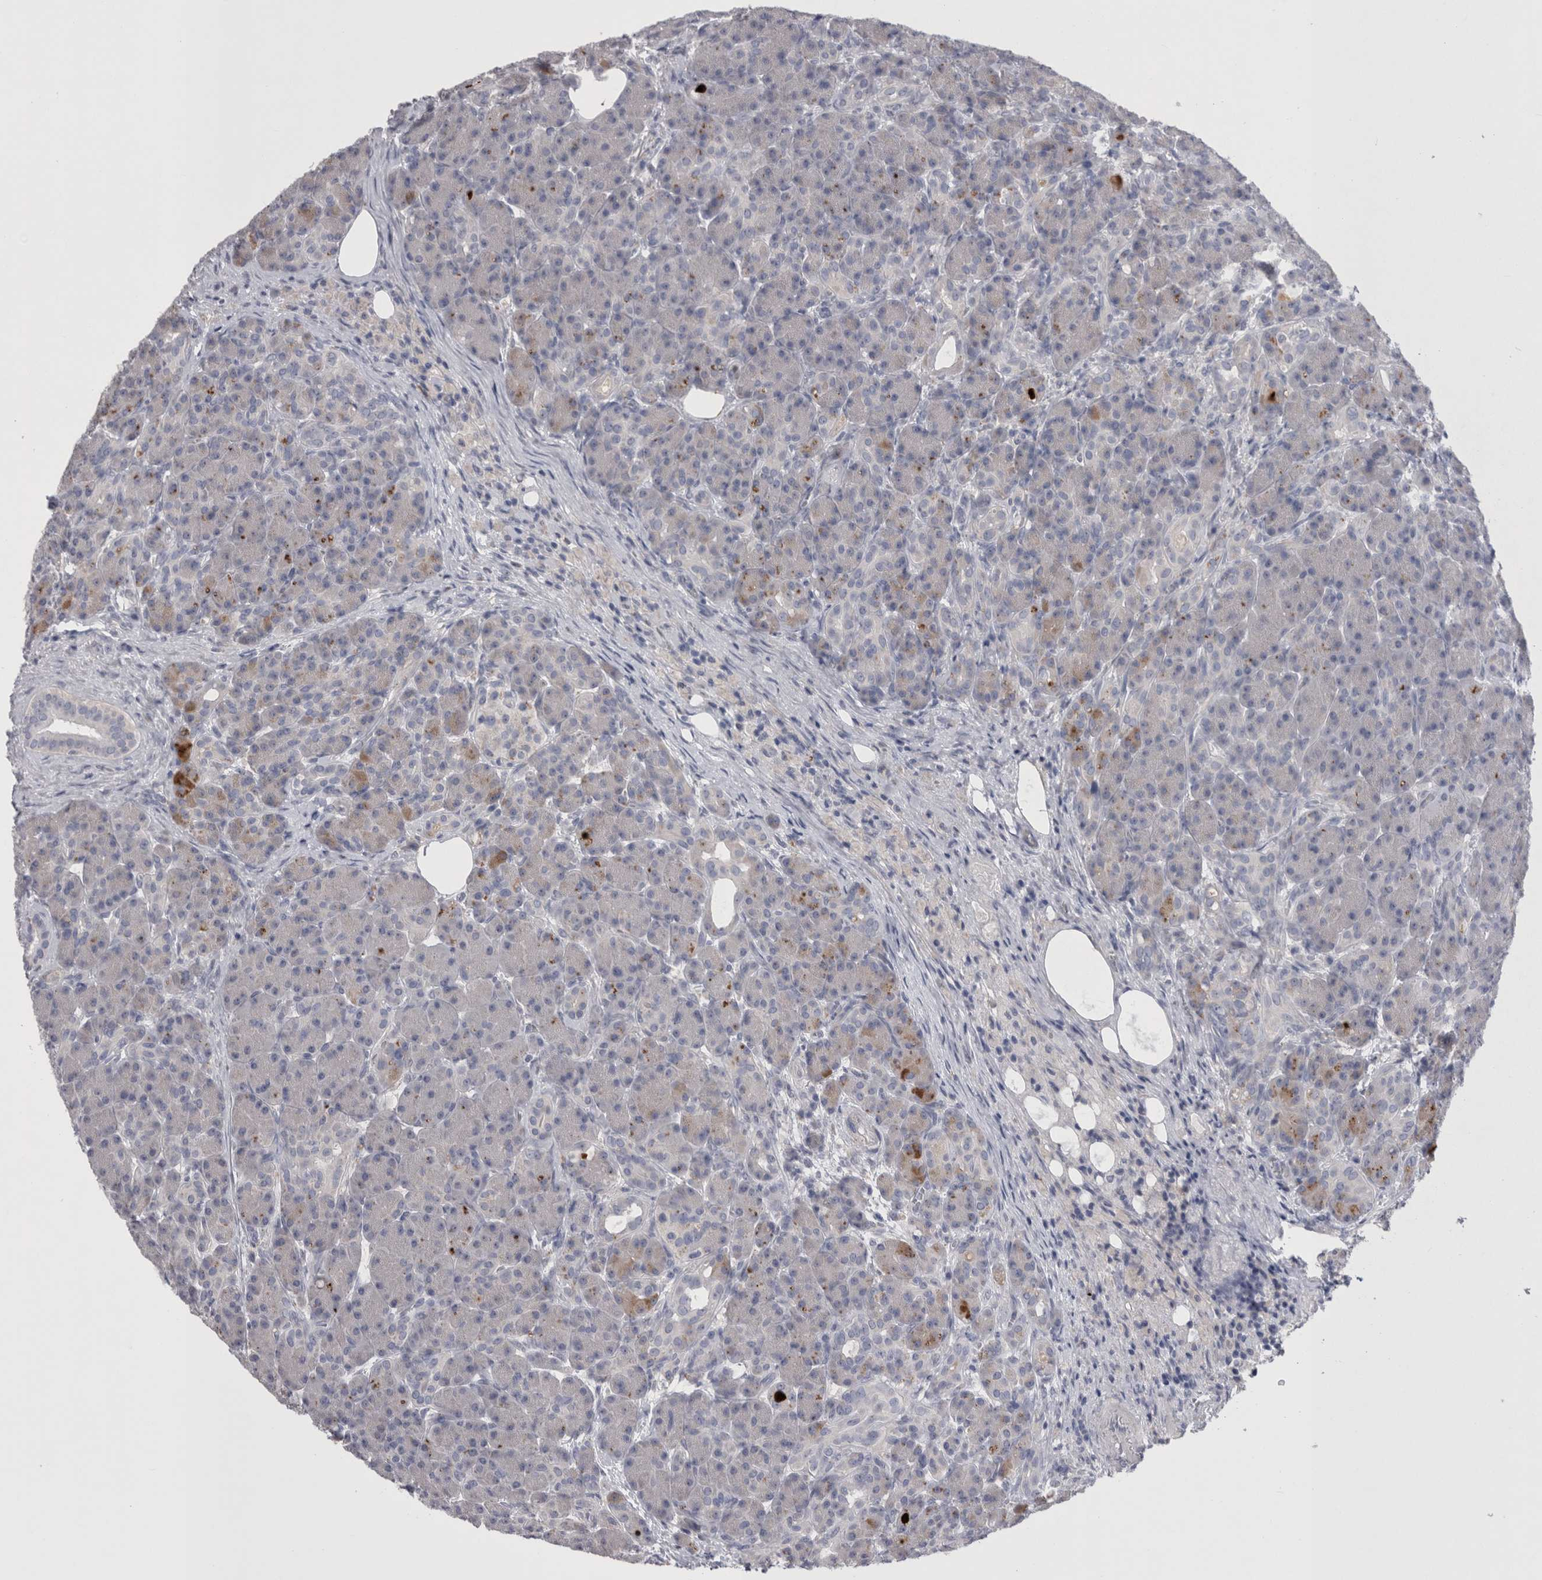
{"staining": {"intensity": "moderate", "quantity": "<25%", "location": "cytoplasmic/membranous"}, "tissue": "pancreas", "cell_type": "Exocrine glandular cells", "image_type": "normal", "snomed": [{"axis": "morphology", "description": "Normal tissue, NOS"}, {"axis": "topography", "description": "Pancreas"}], "caption": "Exocrine glandular cells display low levels of moderate cytoplasmic/membranous expression in about <25% of cells in unremarkable pancreas. (DAB (3,3'-diaminobenzidine) = brown stain, brightfield microscopy at high magnification).", "gene": "PWP2", "patient": {"sex": "male", "age": 63}}